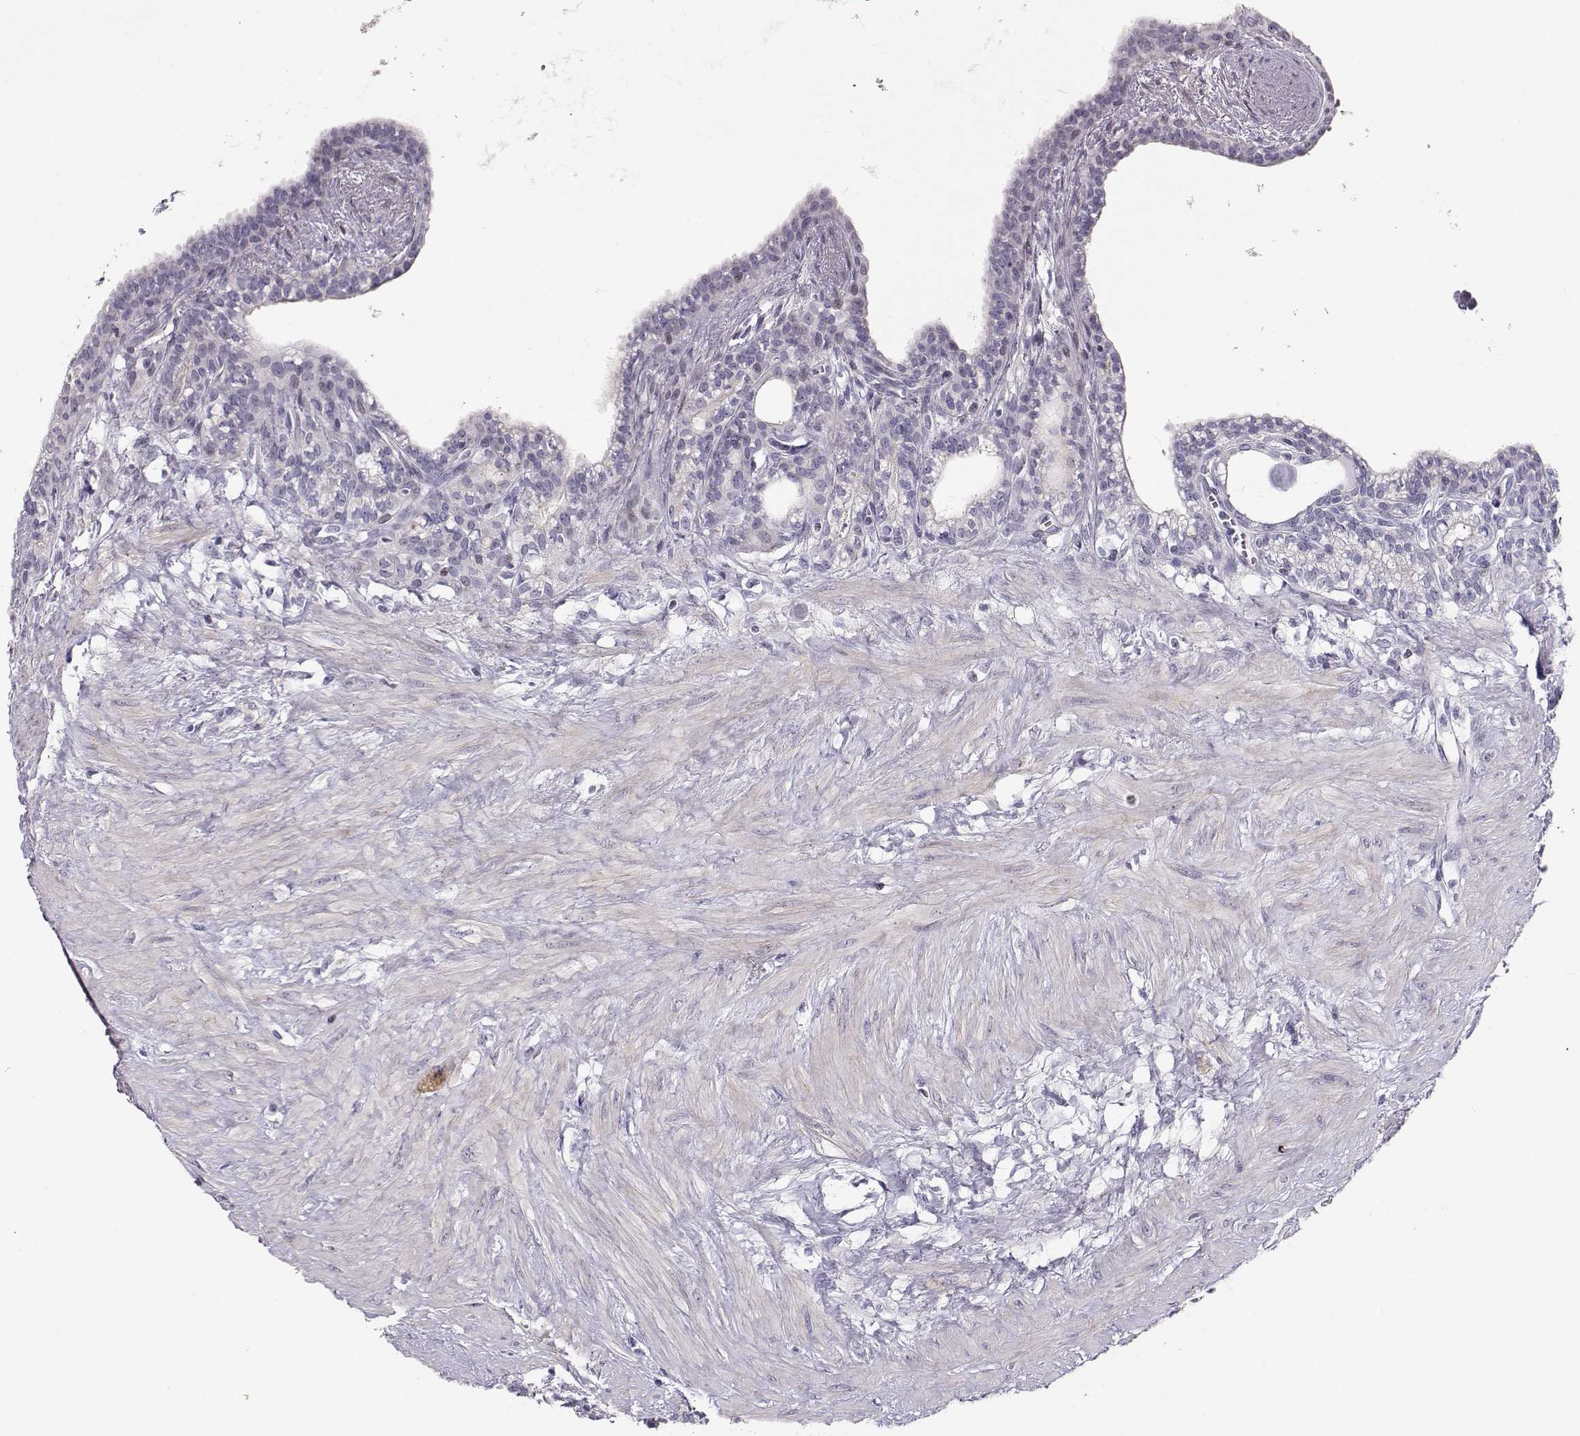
{"staining": {"intensity": "negative", "quantity": "none", "location": "none"}, "tissue": "seminal vesicle", "cell_type": "Glandular cells", "image_type": "normal", "snomed": [{"axis": "morphology", "description": "Normal tissue, NOS"}, {"axis": "morphology", "description": "Urothelial carcinoma, NOS"}, {"axis": "topography", "description": "Urinary bladder"}, {"axis": "topography", "description": "Seminal veicle"}], "caption": "A high-resolution micrograph shows immunohistochemistry (IHC) staining of benign seminal vesicle, which shows no significant expression in glandular cells. Brightfield microscopy of immunohistochemistry (IHC) stained with DAB (3,3'-diaminobenzidine) (brown) and hematoxylin (blue), captured at high magnification.", "gene": "CRX", "patient": {"sex": "male", "age": 76}}